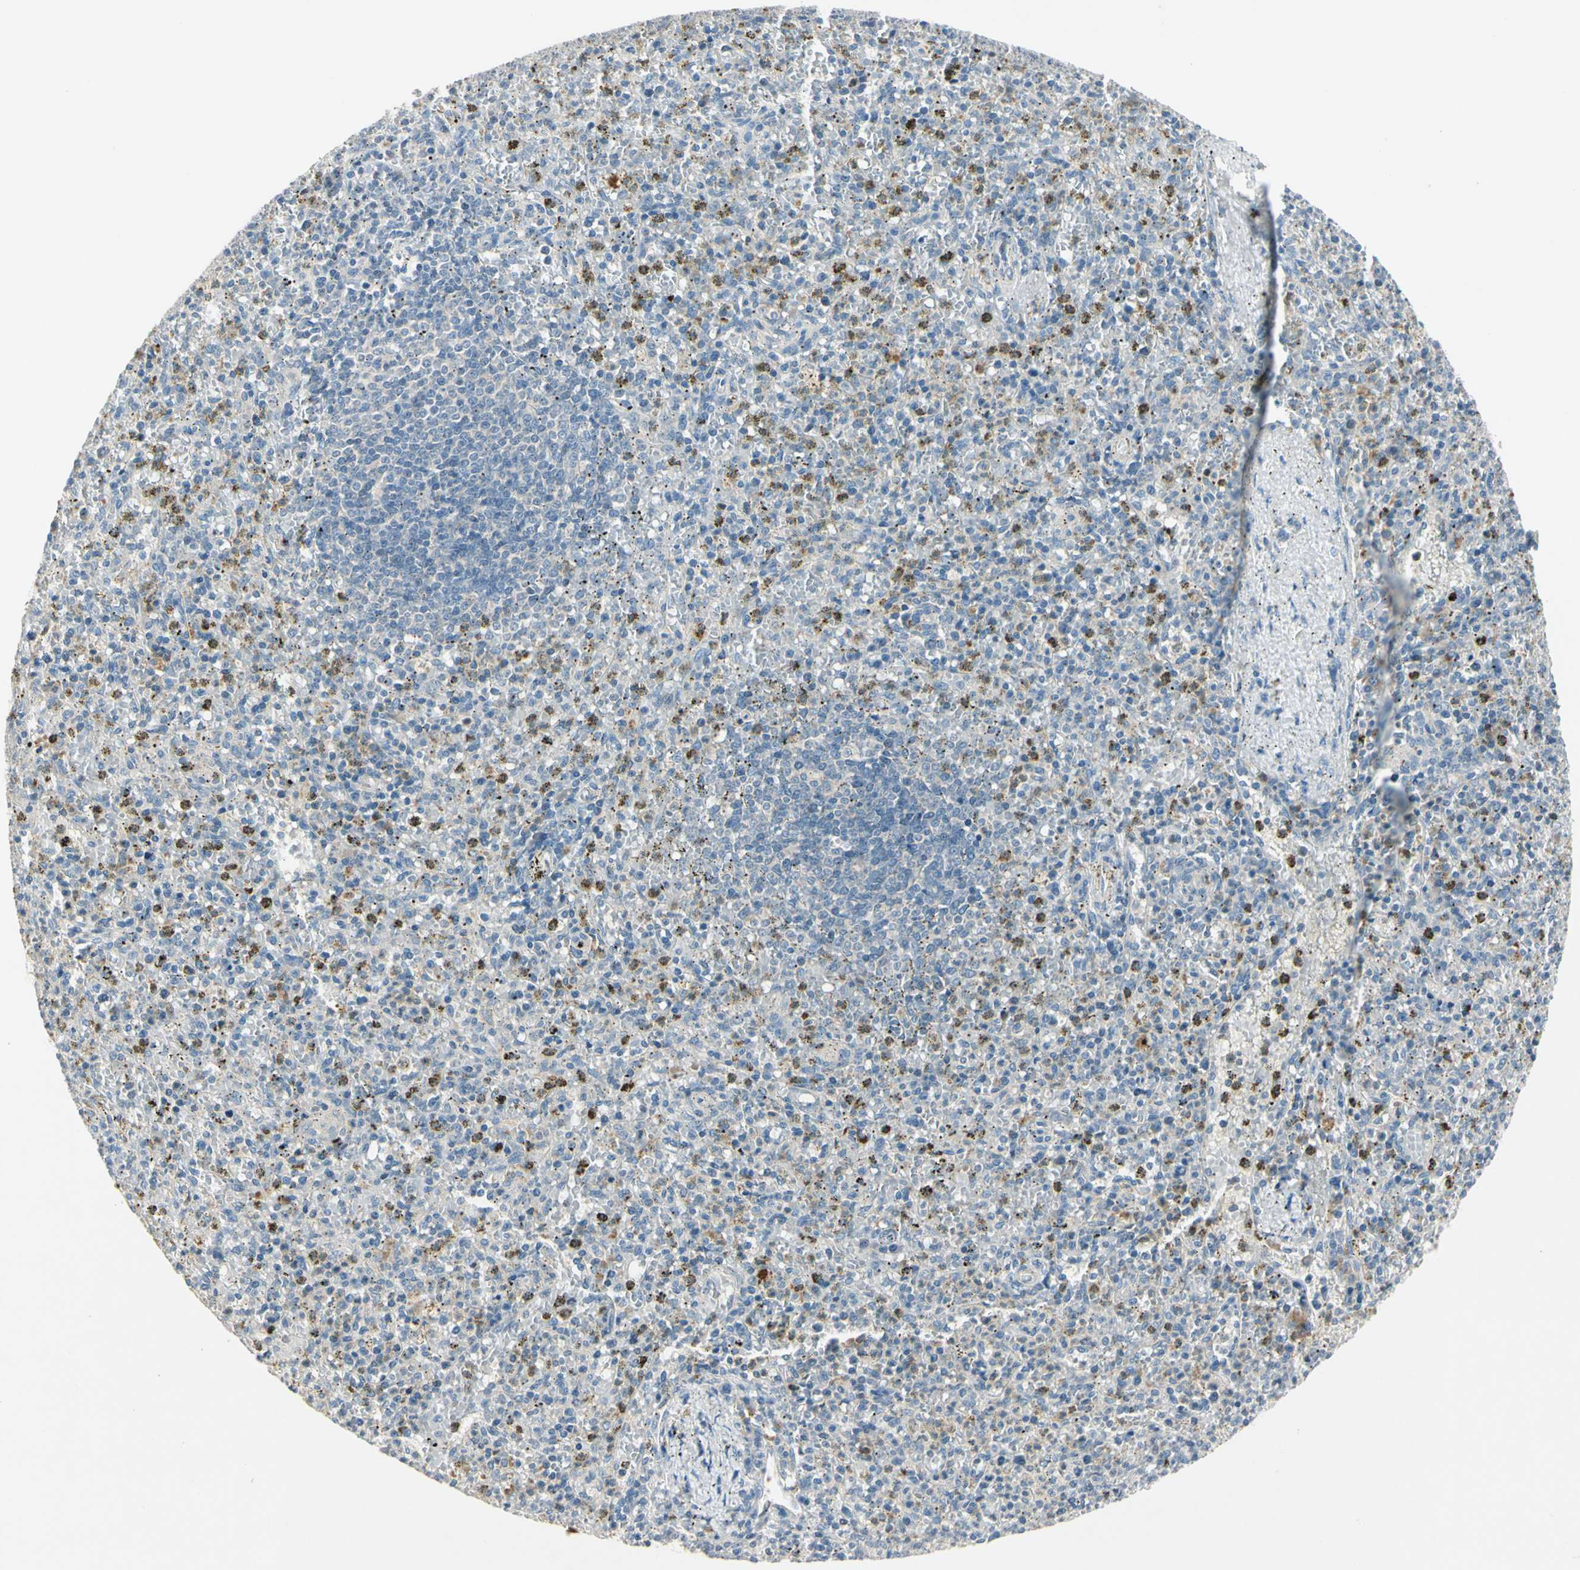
{"staining": {"intensity": "negative", "quantity": "none", "location": "none"}, "tissue": "spleen", "cell_type": "Cells in red pulp", "image_type": "normal", "snomed": [{"axis": "morphology", "description": "Normal tissue, NOS"}, {"axis": "topography", "description": "Spleen"}], "caption": "There is no significant positivity in cells in red pulp of spleen. (DAB (3,3'-diaminobenzidine) immunohistochemistry (IHC) visualized using brightfield microscopy, high magnification).", "gene": "PRSS21", "patient": {"sex": "male", "age": 72}}